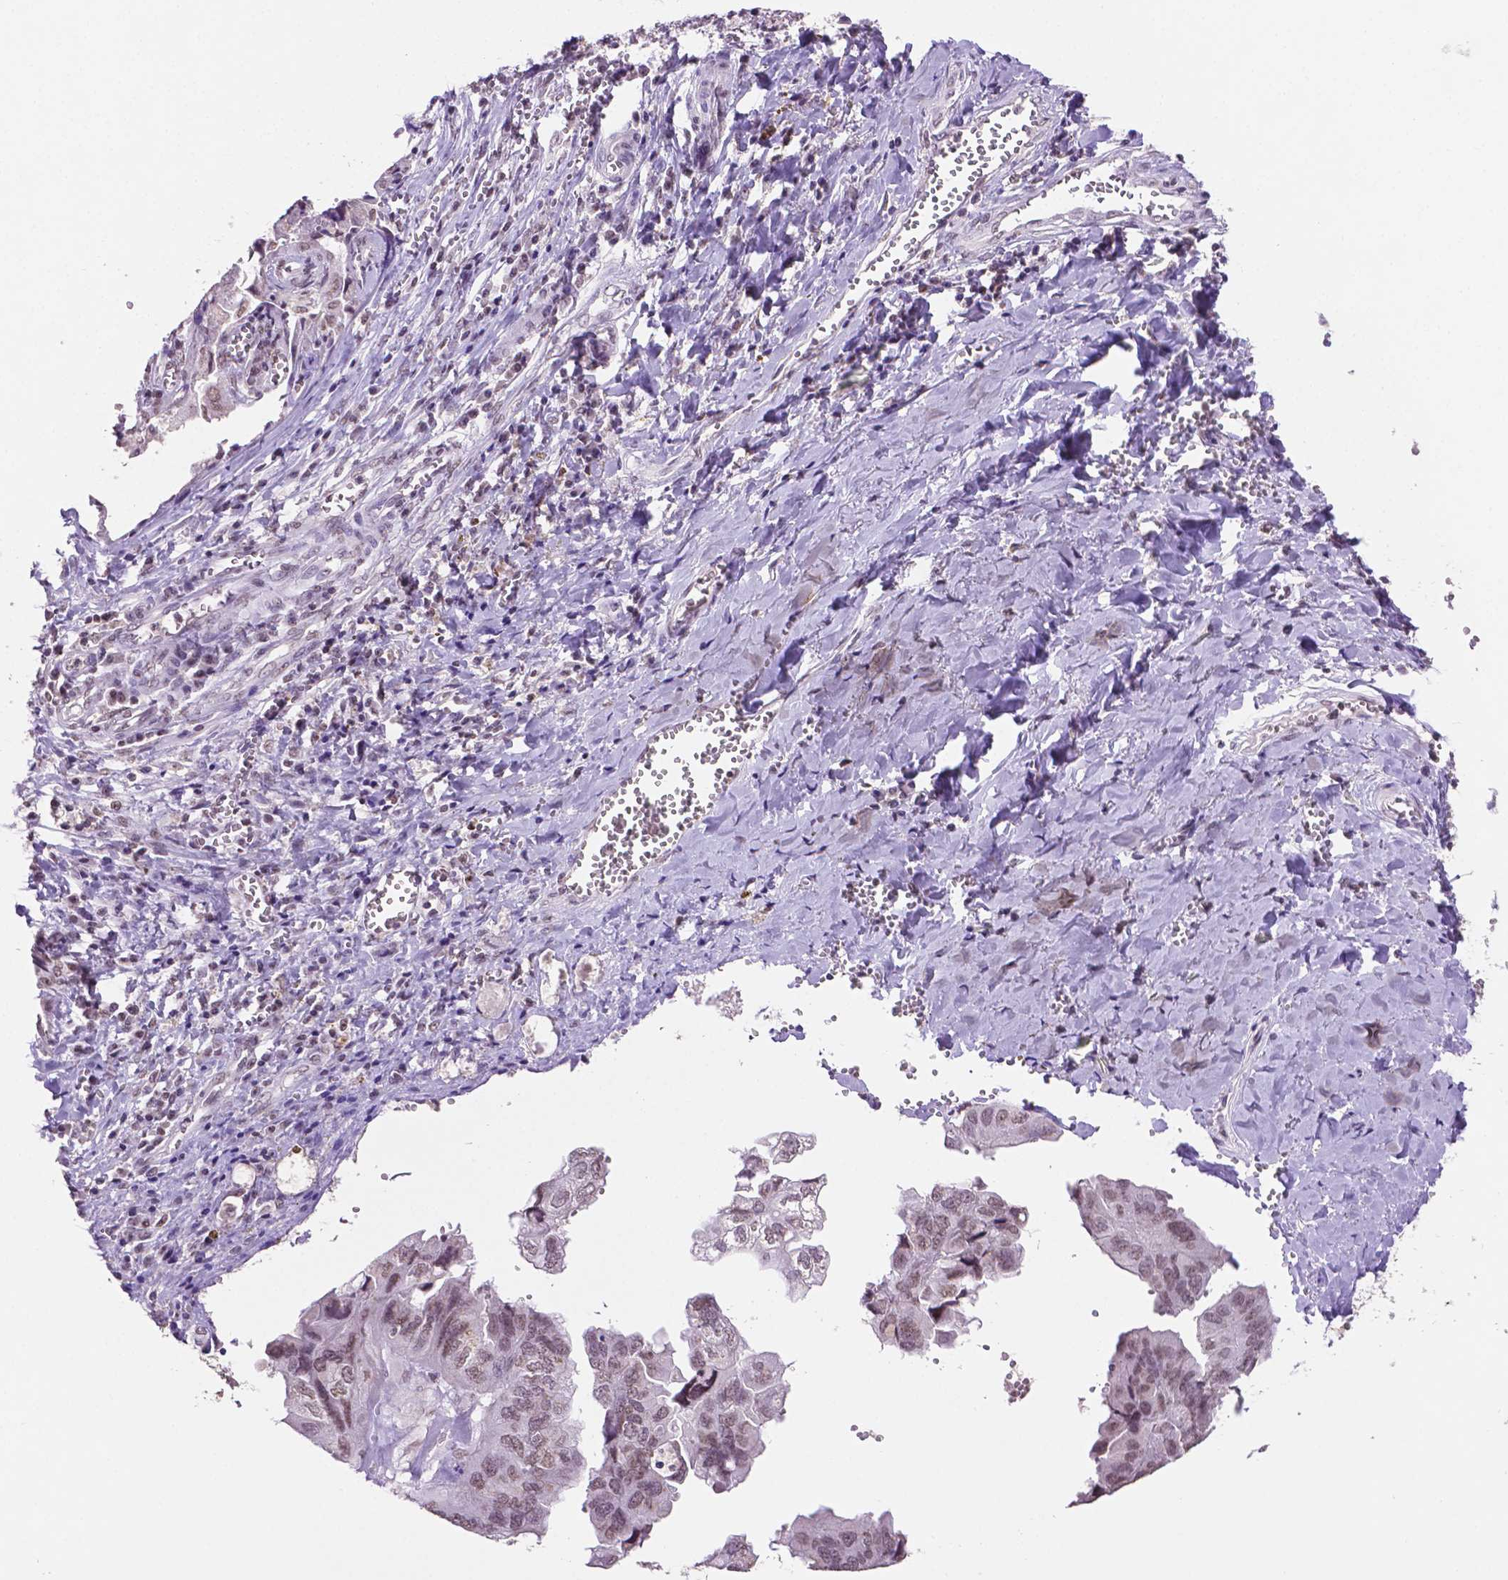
{"staining": {"intensity": "weak", "quantity": "<25%", "location": "nuclear"}, "tissue": "ovarian cancer", "cell_type": "Tumor cells", "image_type": "cancer", "snomed": [{"axis": "morphology", "description": "Cystadenocarcinoma, serous, NOS"}, {"axis": "topography", "description": "Ovary"}], "caption": "This is an immunohistochemistry (IHC) histopathology image of ovarian serous cystadenocarcinoma. There is no staining in tumor cells.", "gene": "PTPN6", "patient": {"sex": "female", "age": 79}}